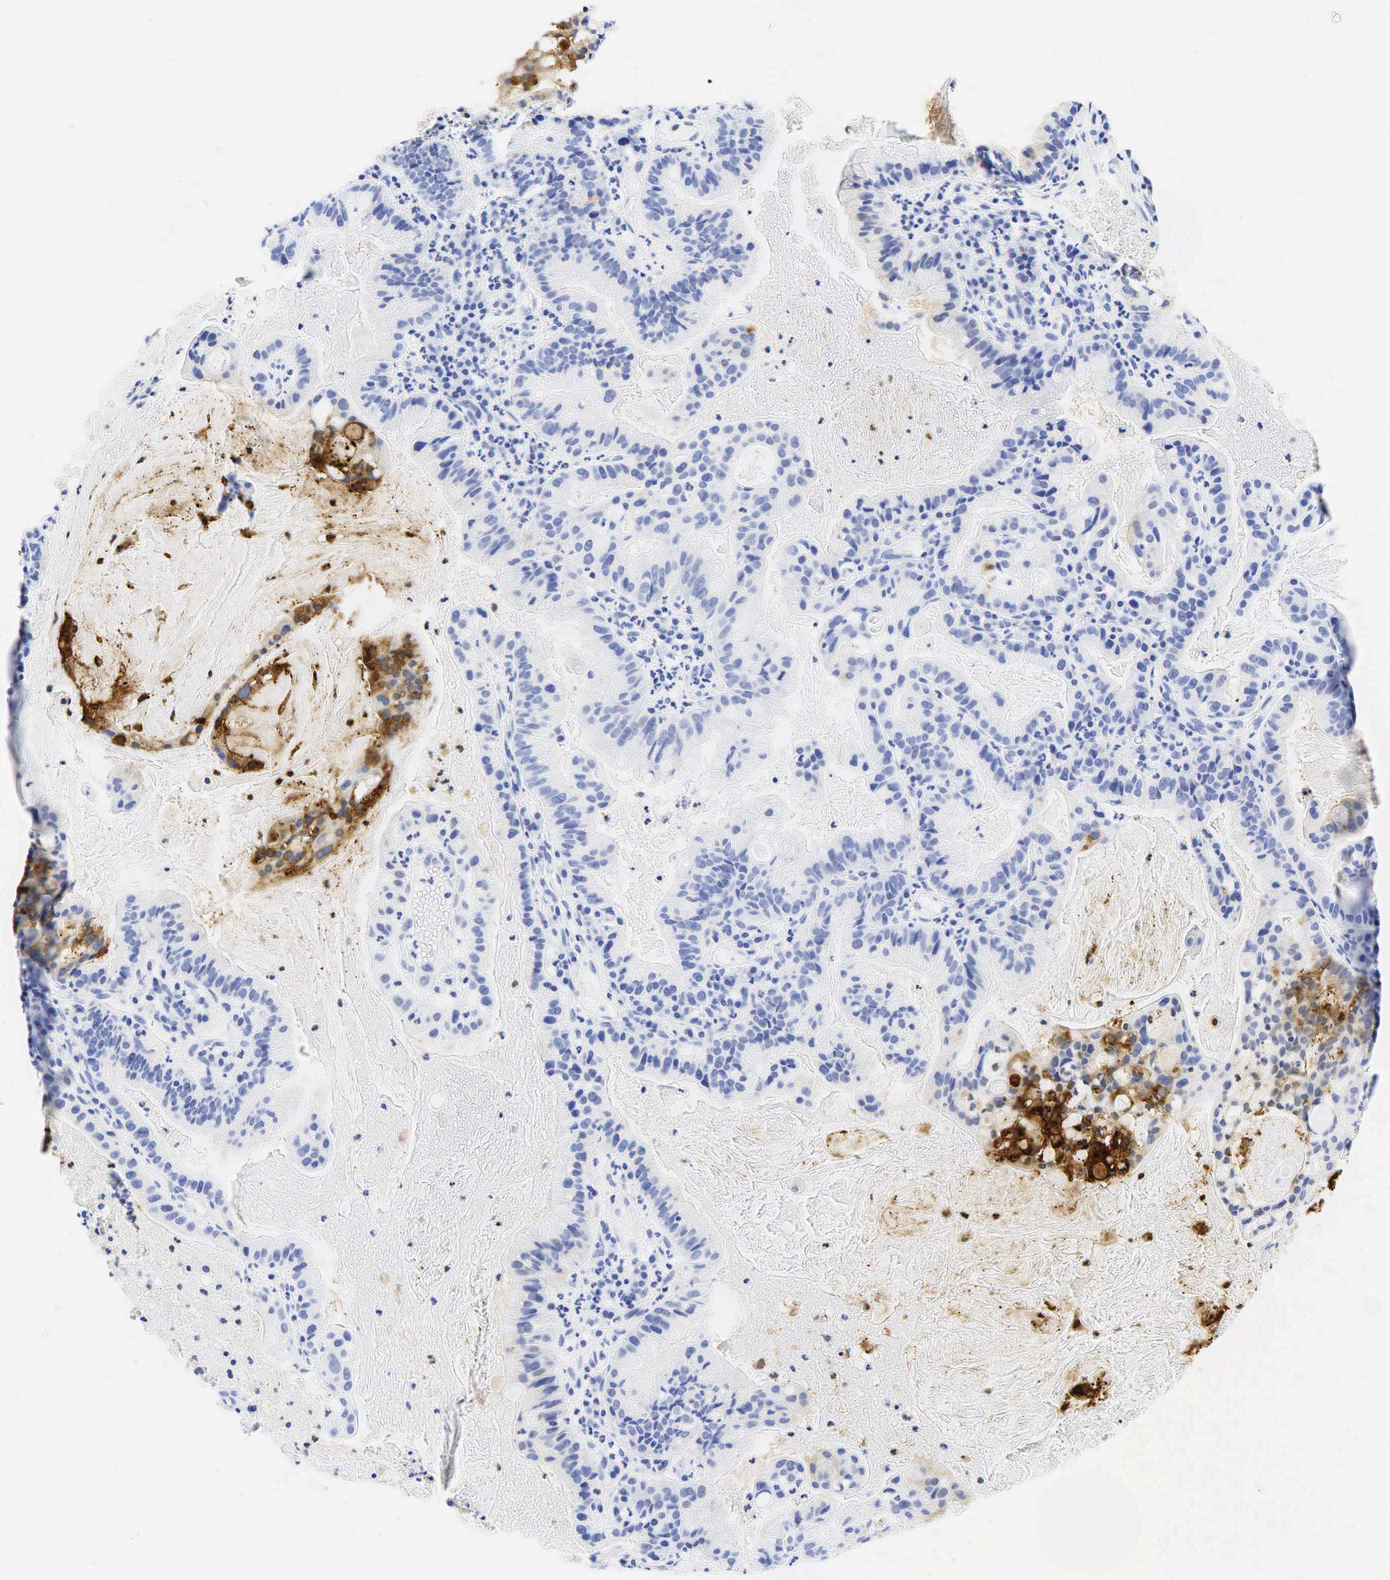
{"staining": {"intensity": "moderate", "quantity": "<25%", "location": "cytoplasmic/membranous"}, "tissue": "cervical cancer", "cell_type": "Tumor cells", "image_type": "cancer", "snomed": [{"axis": "morphology", "description": "Adenocarcinoma, NOS"}, {"axis": "topography", "description": "Cervix"}], "caption": "This micrograph exhibits IHC staining of human cervical adenocarcinoma, with low moderate cytoplasmic/membranous positivity in about <25% of tumor cells.", "gene": "CEACAM5", "patient": {"sex": "female", "age": 41}}